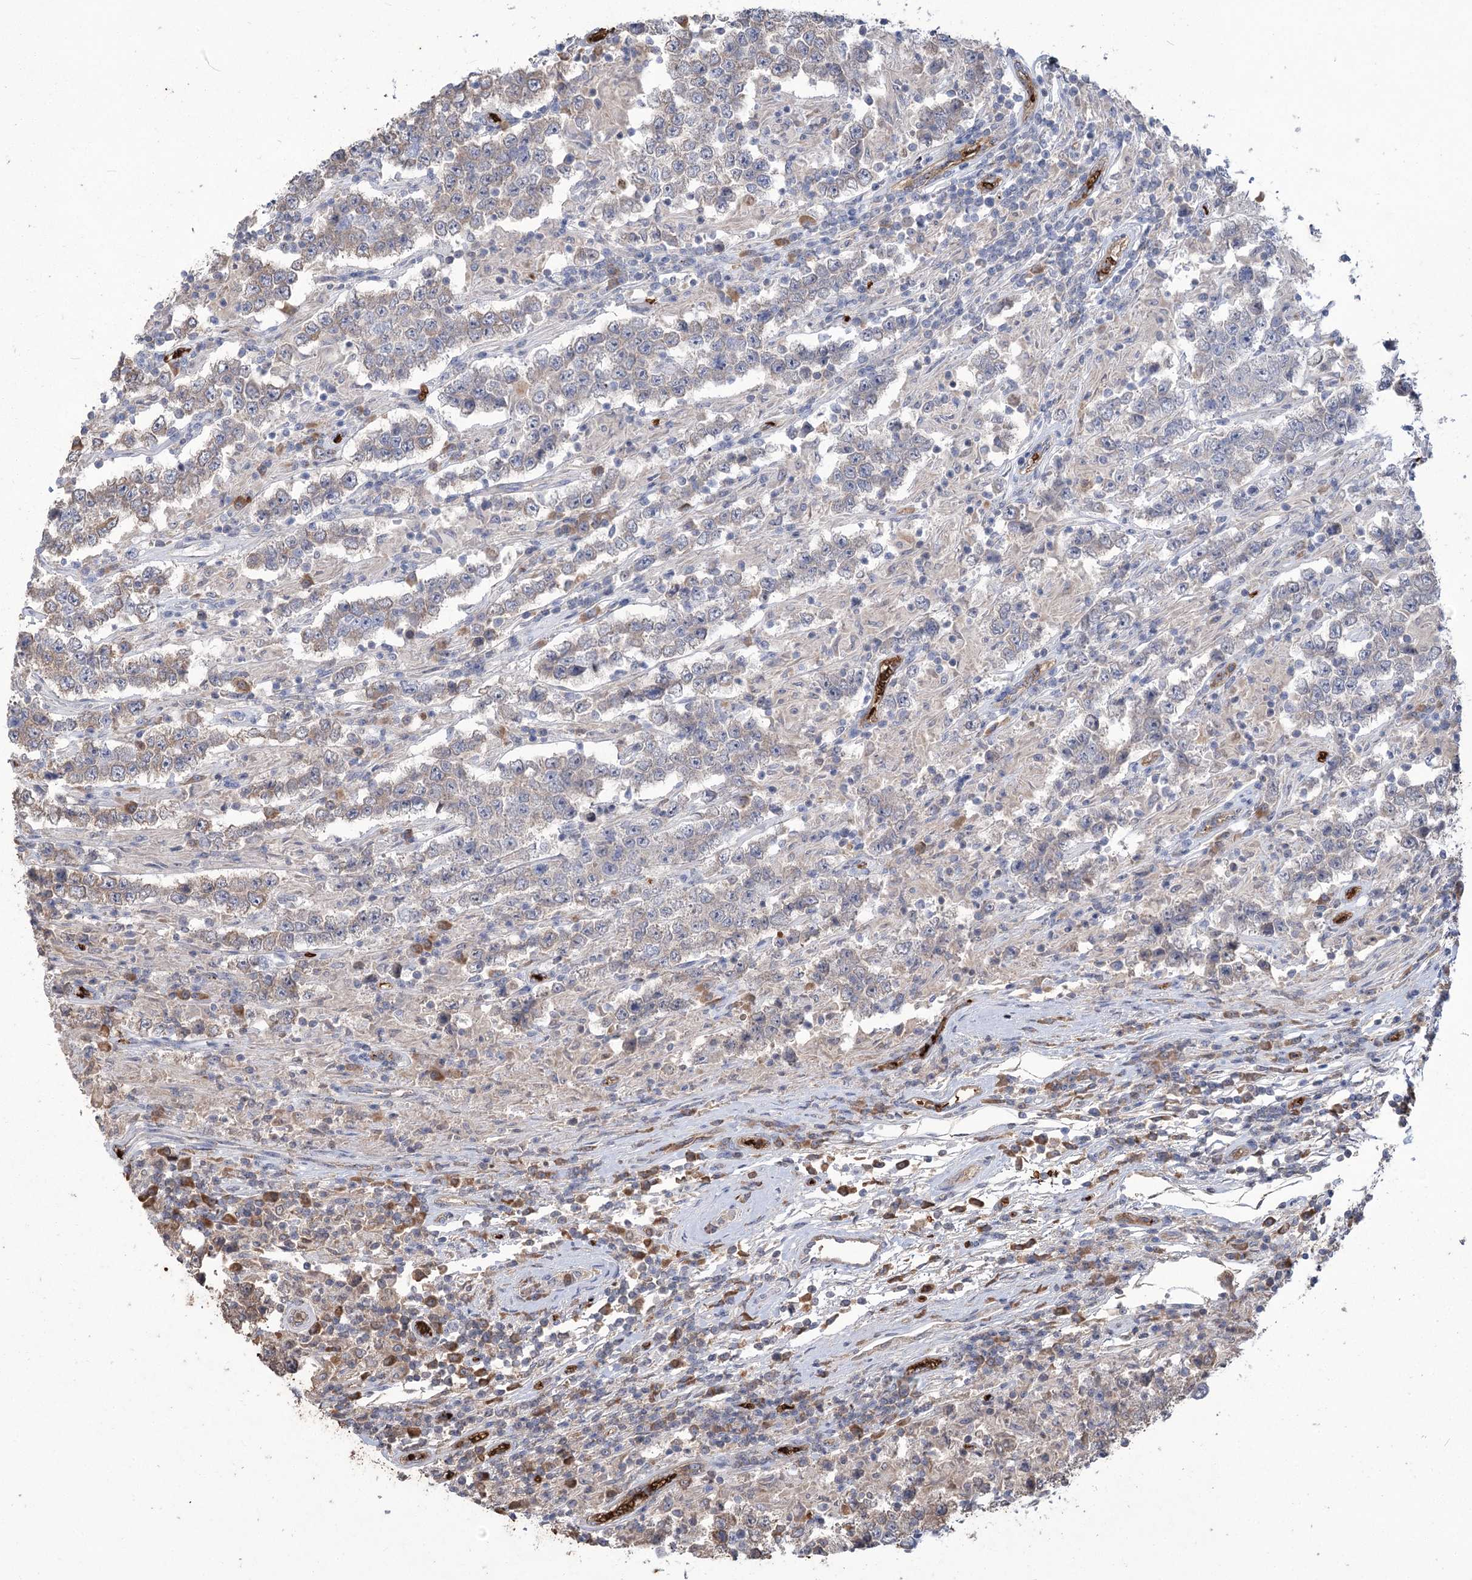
{"staining": {"intensity": "negative", "quantity": "none", "location": "none"}, "tissue": "testis cancer", "cell_type": "Tumor cells", "image_type": "cancer", "snomed": [{"axis": "morphology", "description": "Normal tissue, NOS"}, {"axis": "morphology", "description": "Urothelial carcinoma, High grade"}, {"axis": "morphology", "description": "Seminoma, NOS"}, {"axis": "morphology", "description": "Carcinoma, Embryonal, NOS"}, {"axis": "topography", "description": "Urinary bladder"}, {"axis": "topography", "description": "Testis"}], "caption": "An IHC histopathology image of testis seminoma is shown. There is no staining in tumor cells of testis seminoma. (DAB (3,3'-diaminobenzidine) IHC with hematoxylin counter stain).", "gene": "HBA1", "patient": {"sex": "male", "age": 41}}